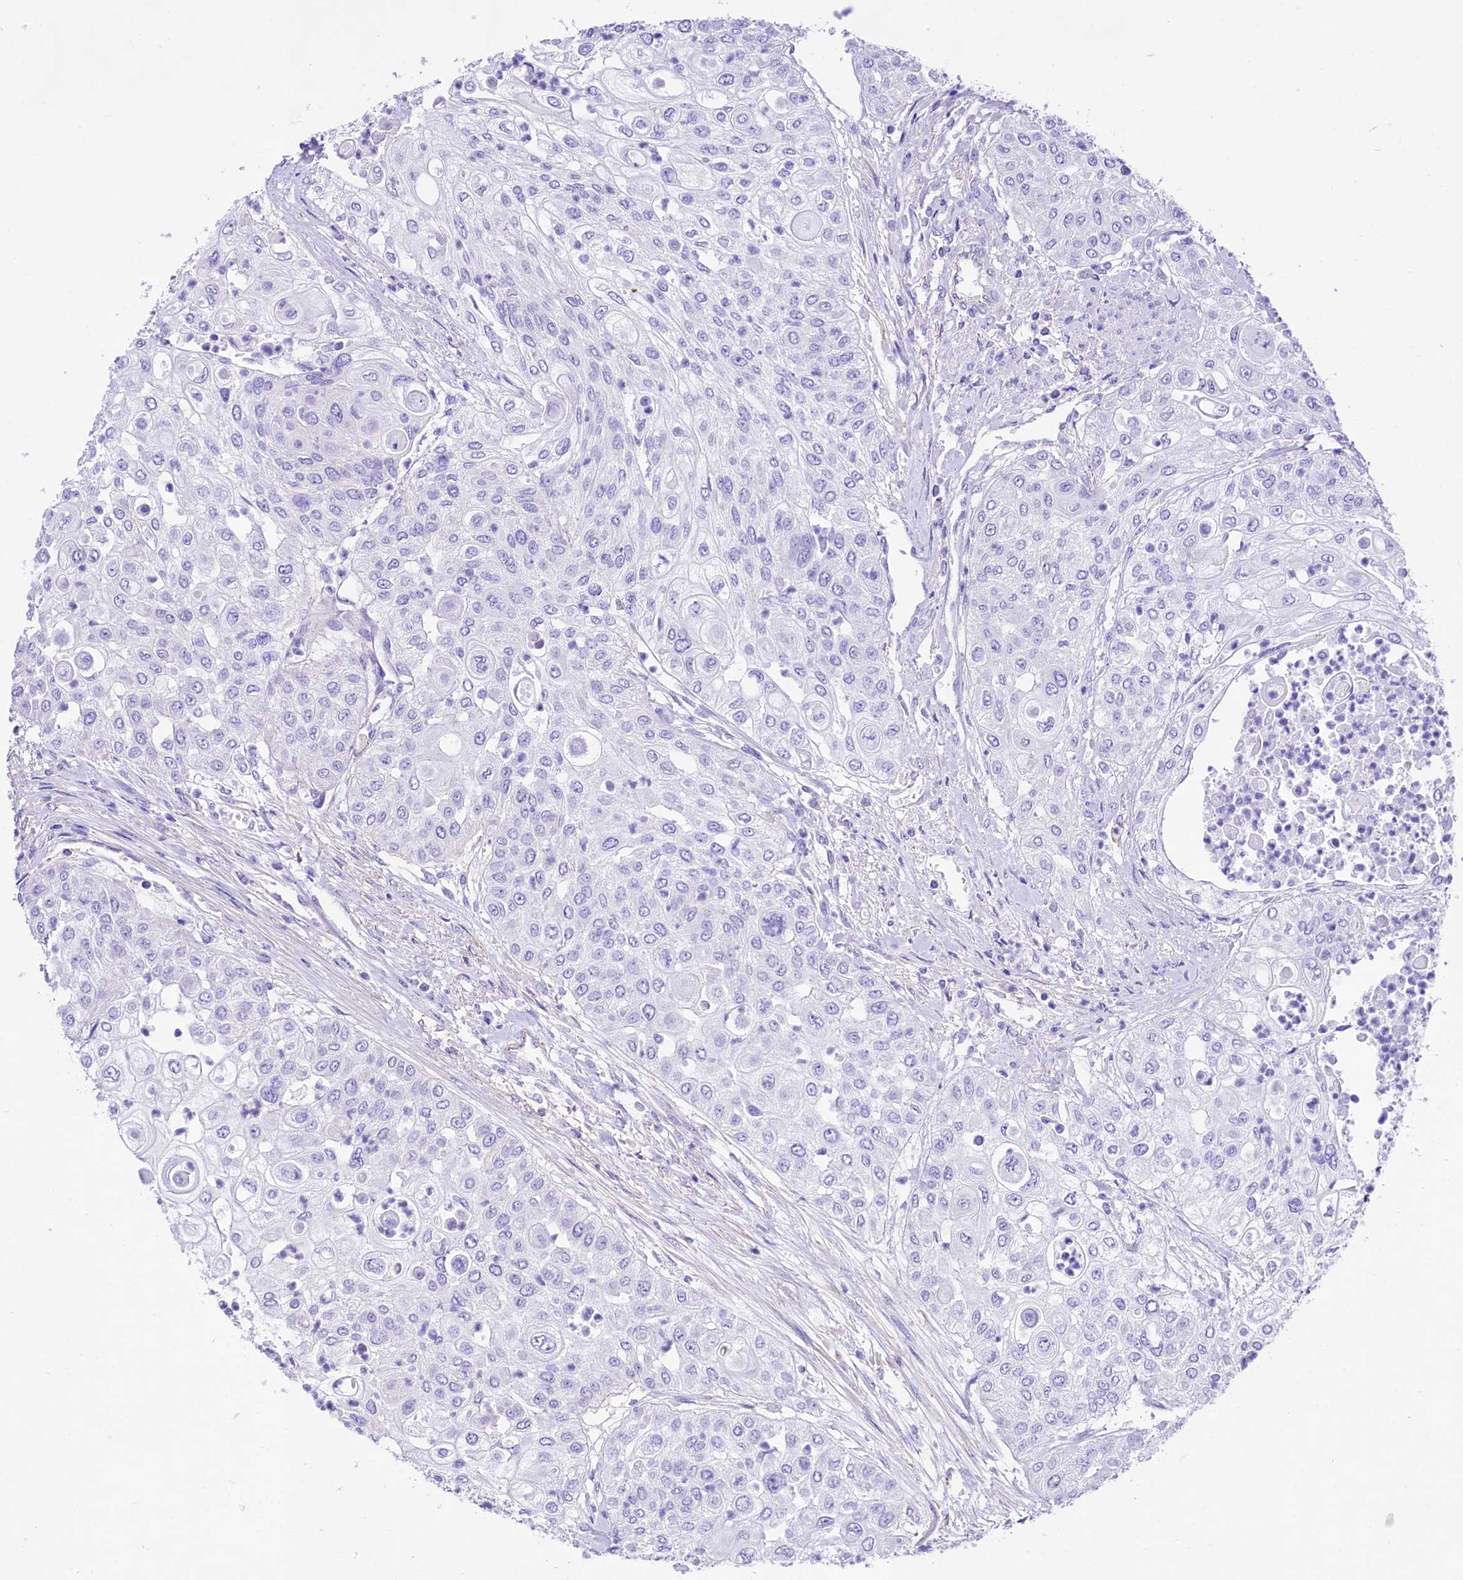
{"staining": {"intensity": "negative", "quantity": "none", "location": "none"}, "tissue": "urothelial cancer", "cell_type": "Tumor cells", "image_type": "cancer", "snomed": [{"axis": "morphology", "description": "Urothelial carcinoma, High grade"}, {"axis": "topography", "description": "Urinary bladder"}], "caption": "IHC of human urothelial carcinoma (high-grade) demonstrates no expression in tumor cells.", "gene": "CD99", "patient": {"sex": "female", "age": 79}}